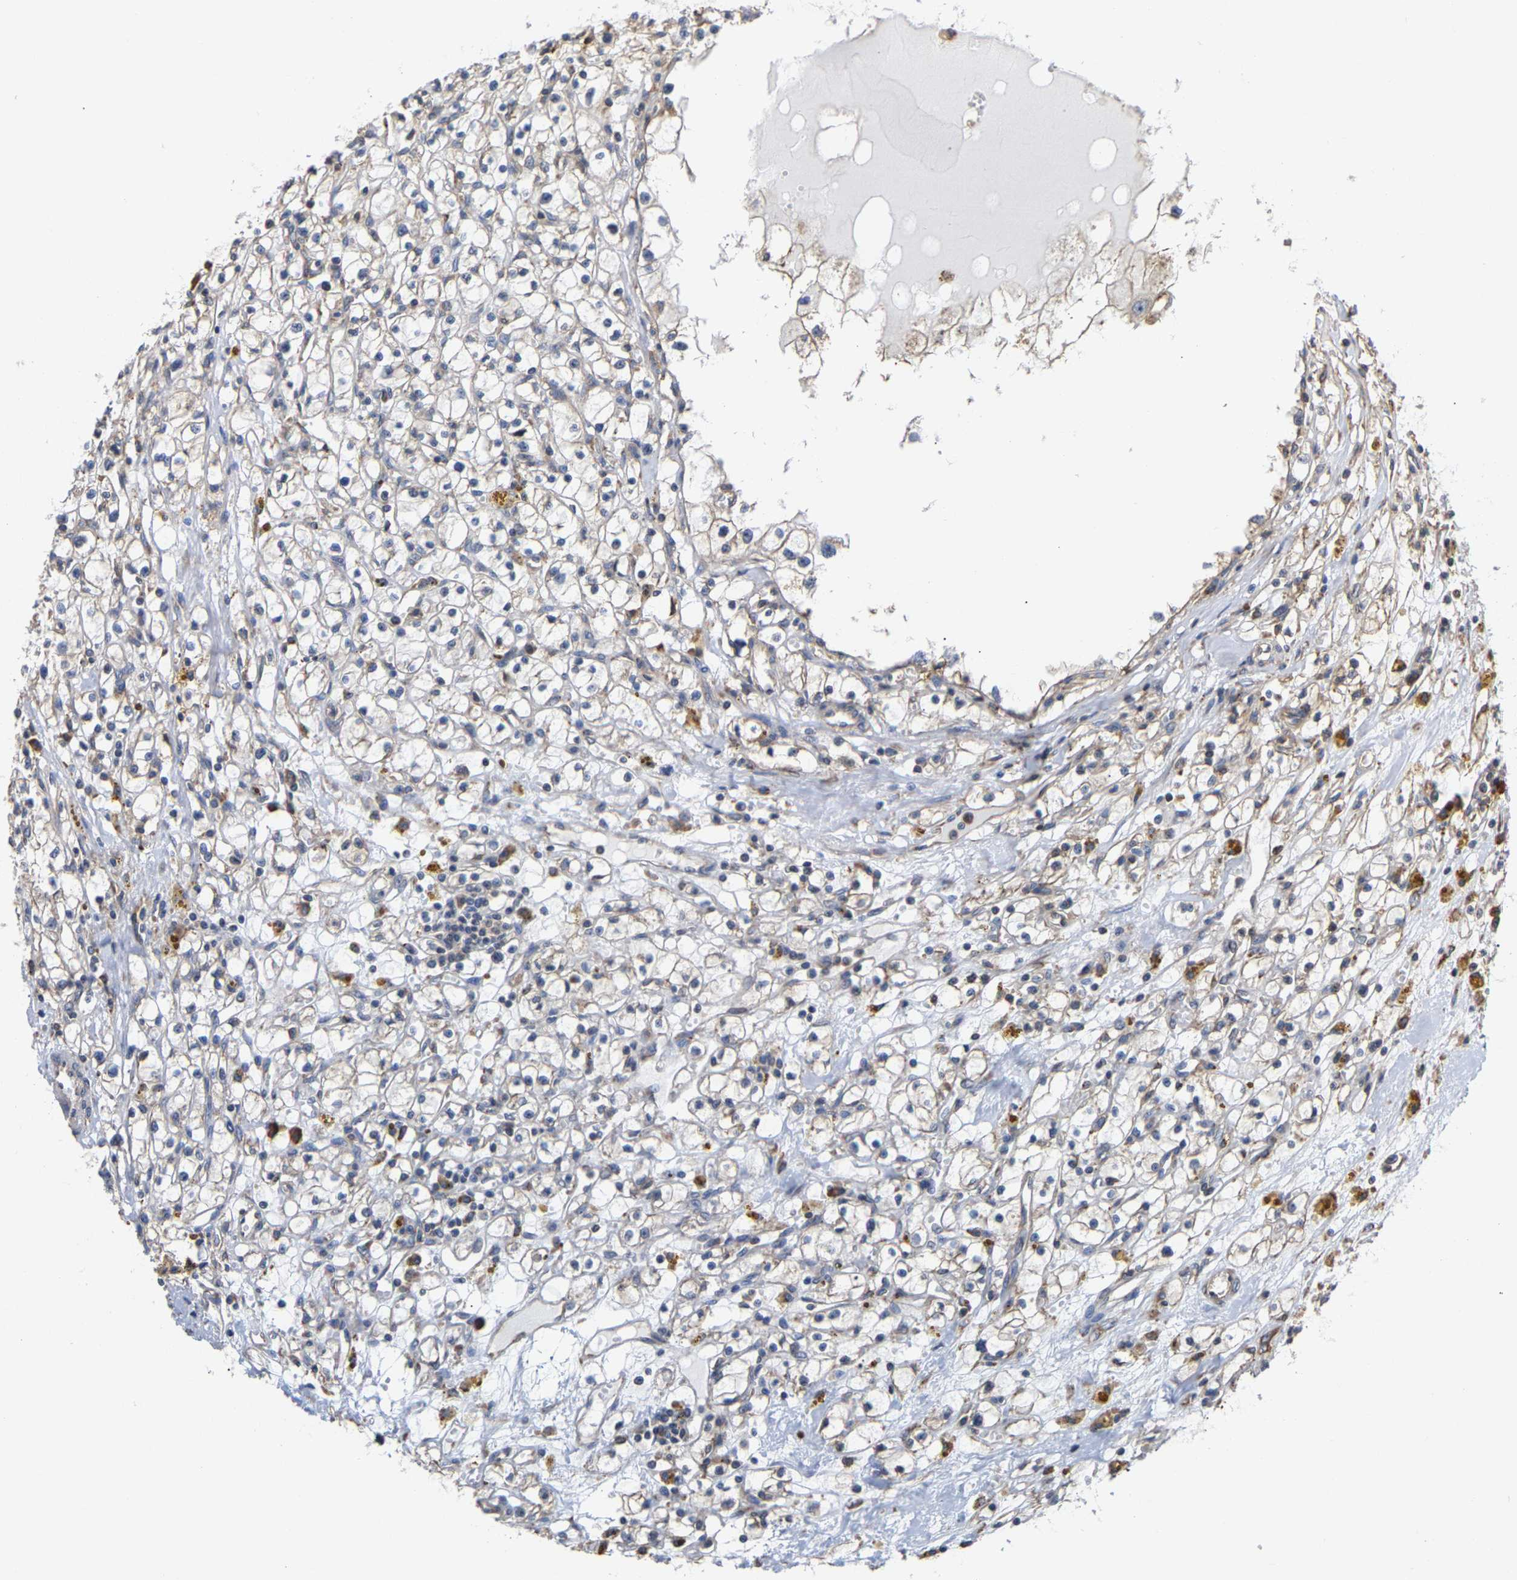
{"staining": {"intensity": "negative", "quantity": "none", "location": "none"}, "tissue": "renal cancer", "cell_type": "Tumor cells", "image_type": "cancer", "snomed": [{"axis": "morphology", "description": "Adenocarcinoma, NOS"}, {"axis": "topography", "description": "Kidney"}], "caption": "IHC of renal adenocarcinoma exhibits no staining in tumor cells. The staining is performed using DAB brown chromogen with nuclei counter-stained in using hematoxylin.", "gene": "ARAP1", "patient": {"sex": "male", "age": 56}}